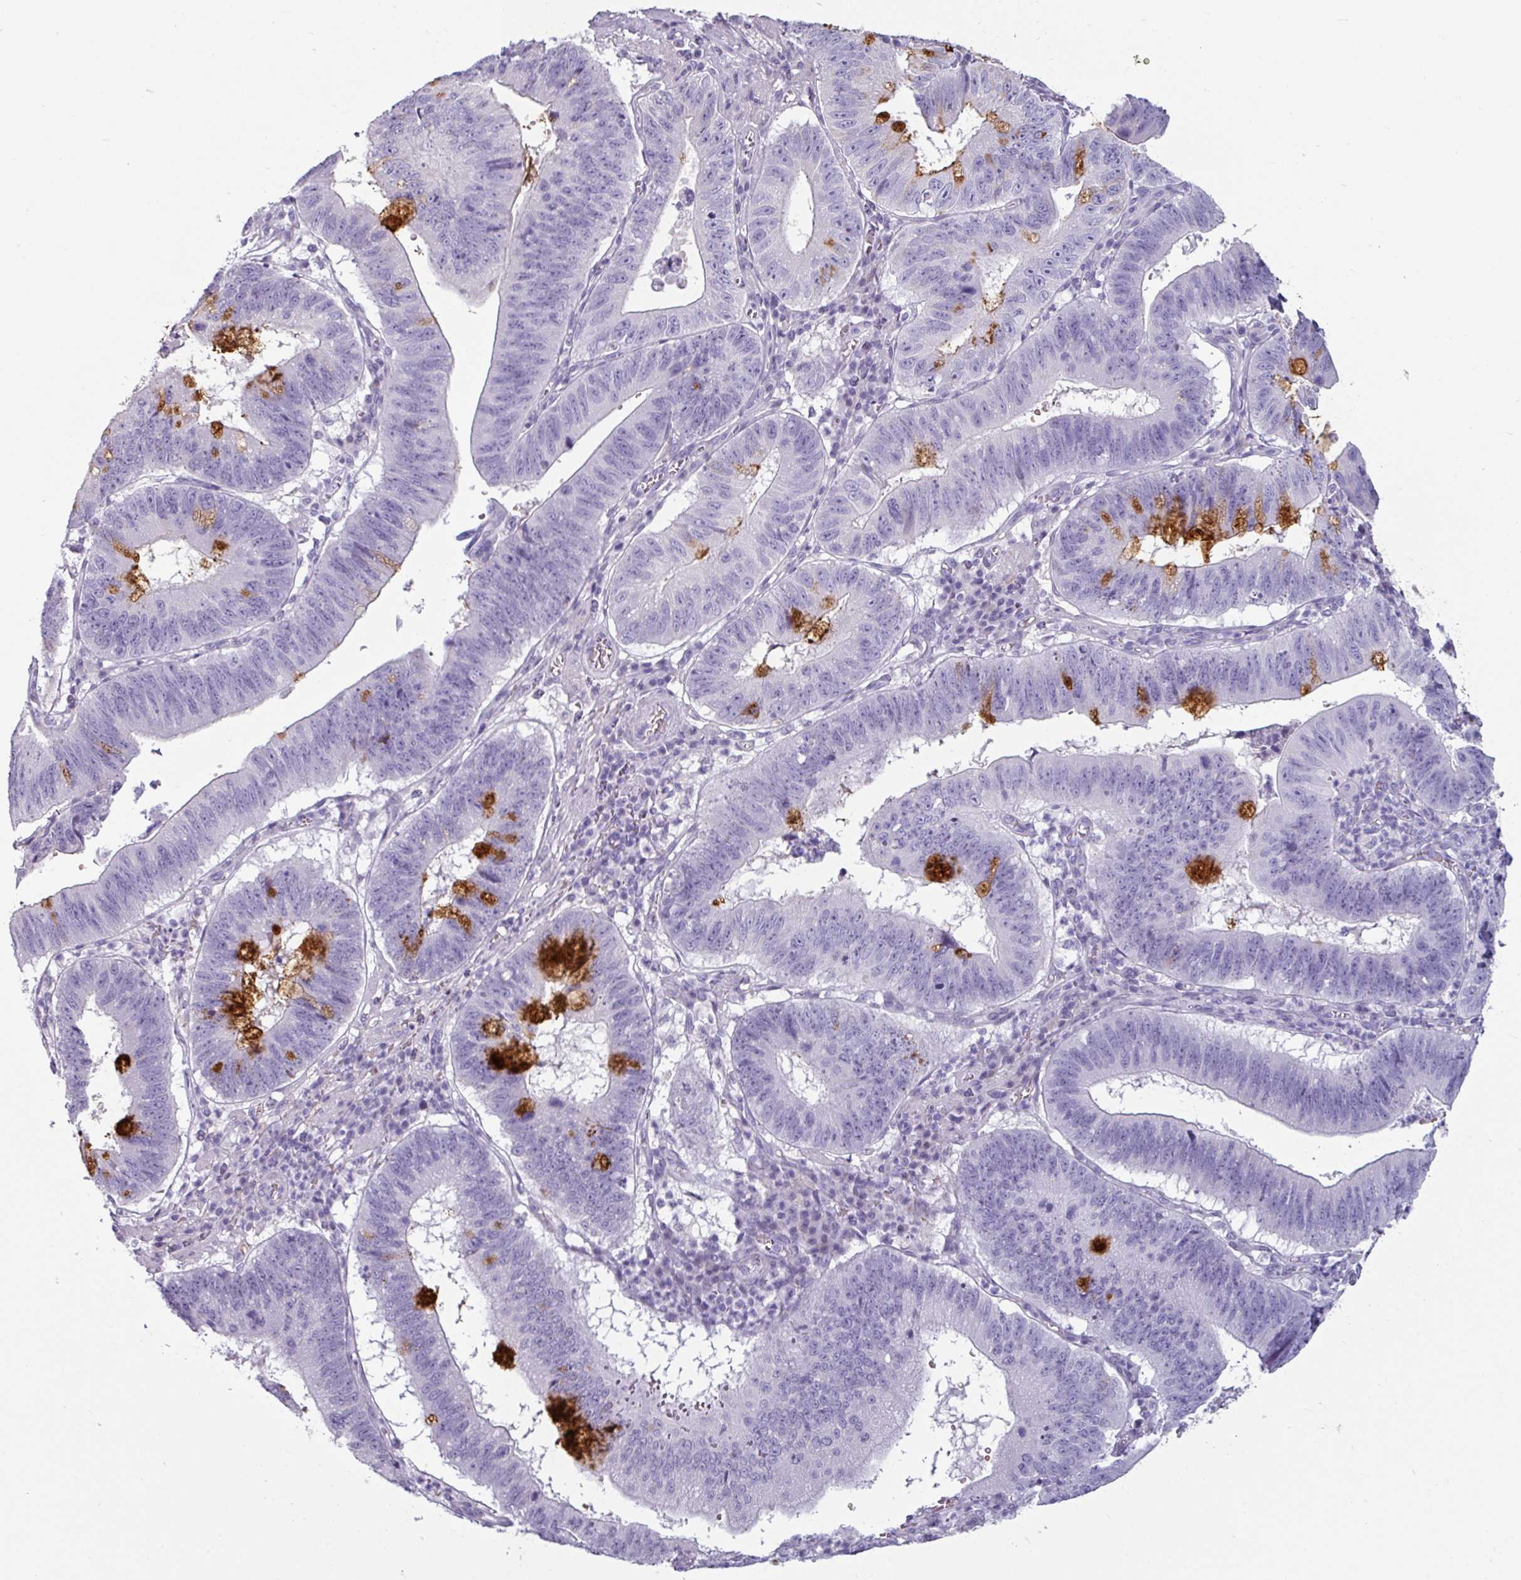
{"staining": {"intensity": "strong", "quantity": "<25%", "location": "cytoplasmic/membranous"}, "tissue": "stomach cancer", "cell_type": "Tumor cells", "image_type": "cancer", "snomed": [{"axis": "morphology", "description": "Adenocarcinoma, NOS"}, {"axis": "topography", "description": "Stomach"}], "caption": "Strong cytoplasmic/membranous expression for a protein is seen in about <25% of tumor cells of stomach adenocarcinoma using IHC.", "gene": "CLCA1", "patient": {"sex": "male", "age": 59}}